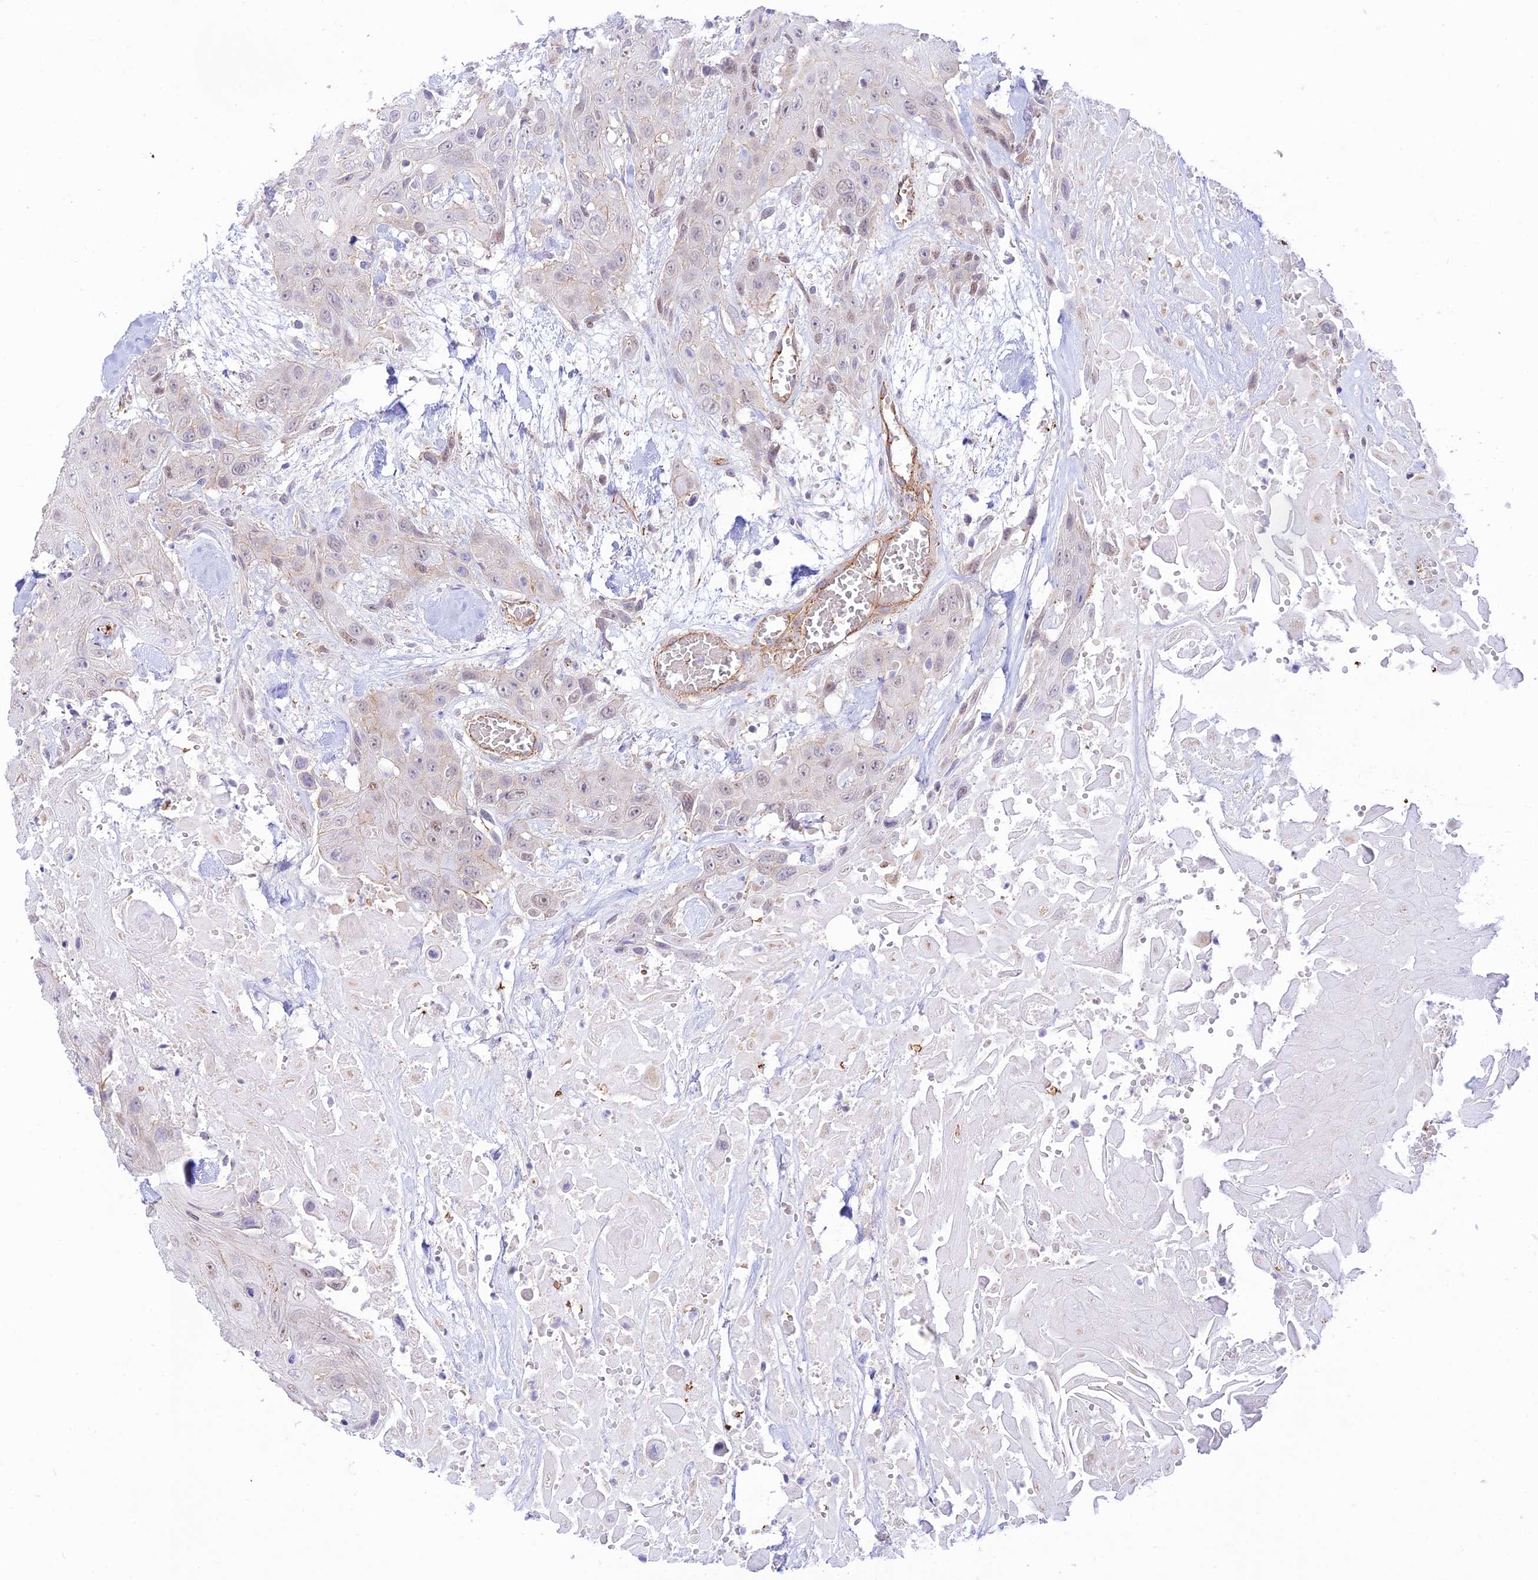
{"staining": {"intensity": "weak", "quantity": "<25%", "location": "cytoplasmic/membranous"}, "tissue": "head and neck cancer", "cell_type": "Tumor cells", "image_type": "cancer", "snomed": [{"axis": "morphology", "description": "Squamous cell carcinoma, NOS"}, {"axis": "topography", "description": "Head-Neck"}], "caption": "High magnification brightfield microscopy of head and neck squamous cell carcinoma stained with DAB (3,3'-diaminobenzidine) (brown) and counterstained with hematoxylin (blue): tumor cells show no significant positivity.", "gene": "YPEL5", "patient": {"sex": "male", "age": 81}}